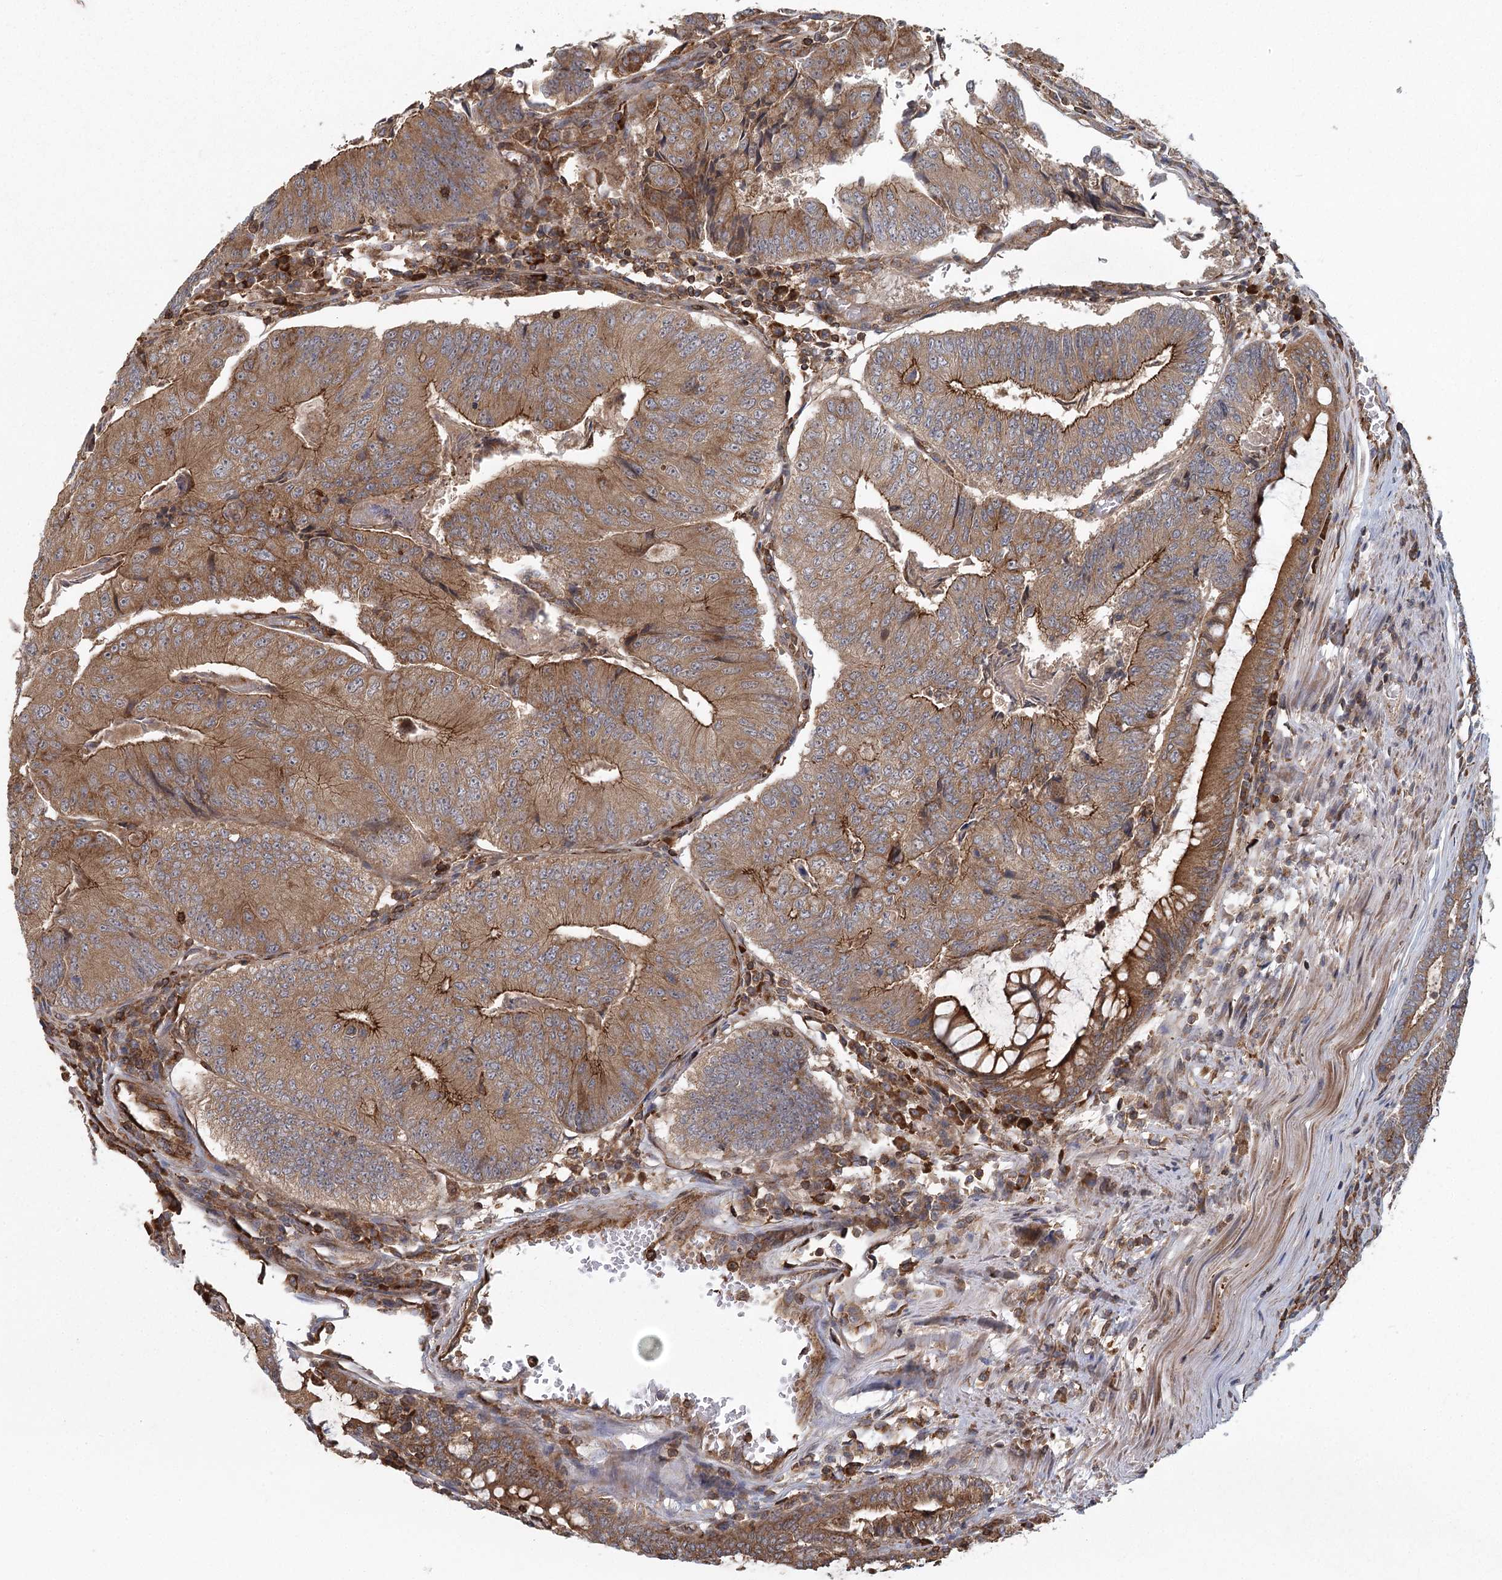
{"staining": {"intensity": "strong", "quantity": ">75%", "location": "cytoplasmic/membranous"}, "tissue": "colorectal cancer", "cell_type": "Tumor cells", "image_type": "cancer", "snomed": [{"axis": "morphology", "description": "Adenocarcinoma, NOS"}, {"axis": "topography", "description": "Colon"}], "caption": "Strong cytoplasmic/membranous protein positivity is seen in approximately >75% of tumor cells in adenocarcinoma (colorectal).", "gene": "PLEKHA7", "patient": {"sex": "female", "age": 67}}